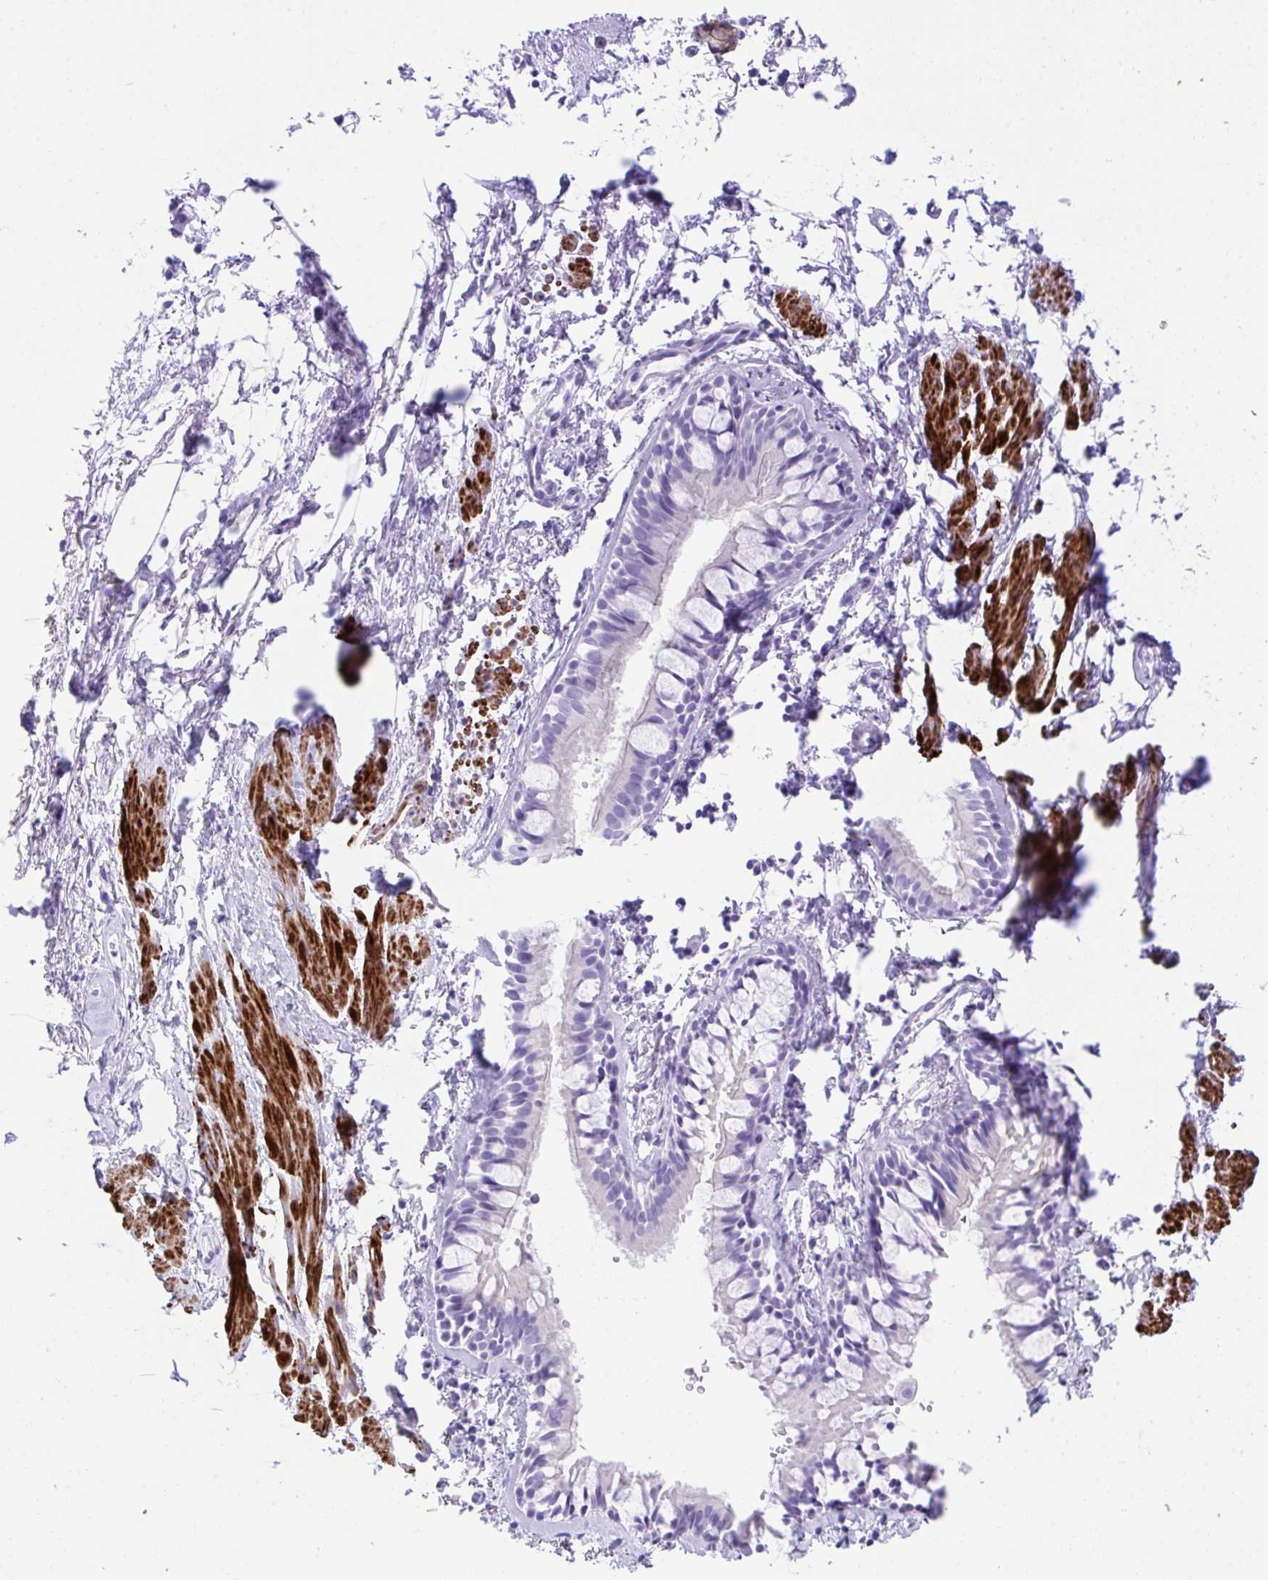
{"staining": {"intensity": "negative", "quantity": "none", "location": "none"}, "tissue": "bronchus", "cell_type": "Respiratory epithelial cells", "image_type": "normal", "snomed": [{"axis": "morphology", "description": "Normal tissue, NOS"}, {"axis": "topography", "description": "Cartilage tissue"}, {"axis": "topography", "description": "Bronchus"}, {"axis": "topography", "description": "Peripheral nerve tissue"}], "caption": "The immunohistochemistry image has no significant expression in respiratory epithelial cells of bronchus. Brightfield microscopy of IHC stained with DAB (3,3'-diaminobenzidine) (brown) and hematoxylin (blue), captured at high magnification.", "gene": "KCNN4", "patient": {"sex": "female", "age": 59}}